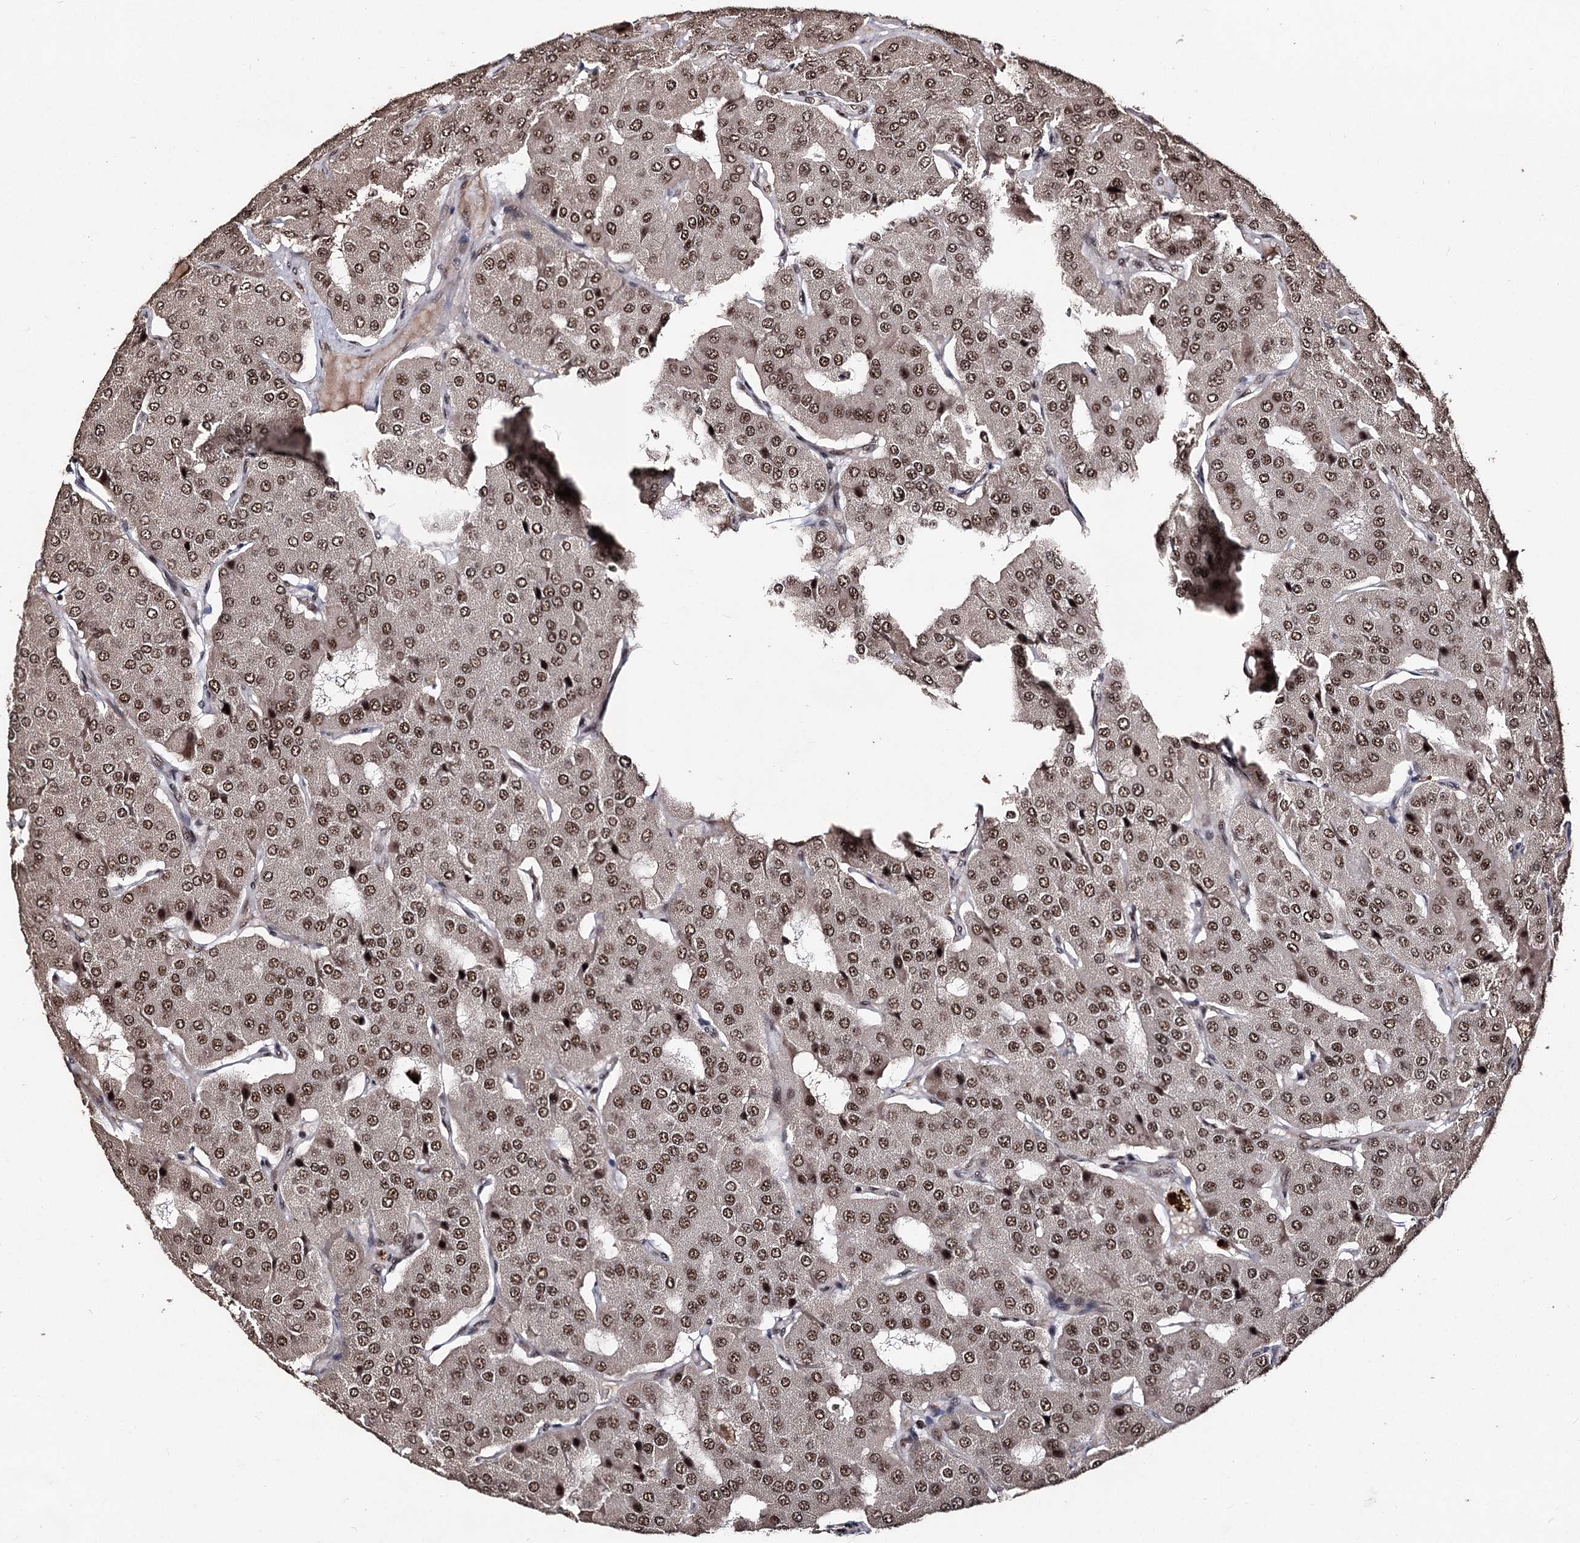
{"staining": {"intensity": "moderate", "quantity": ">75%", "location": "nuclear"}, "tissue": "parathyroid gland", "cell_type": "Glandular cells", "image_type": "normal", "snomed": [{"axis": "morphology", "description": "Normal tissue, NOS"}, {"axis": "morphology", "description": "Adenoma, NOS"}, {"axis": "topography", "description": "Parathyroid gland"}], "caption": "Unremarkable parathyroid gland exhibits moderate nuclear expression in about >75% of glandular cells.", "gene": "U2SURP", "patient": {"sex": "female", "age": 86}}